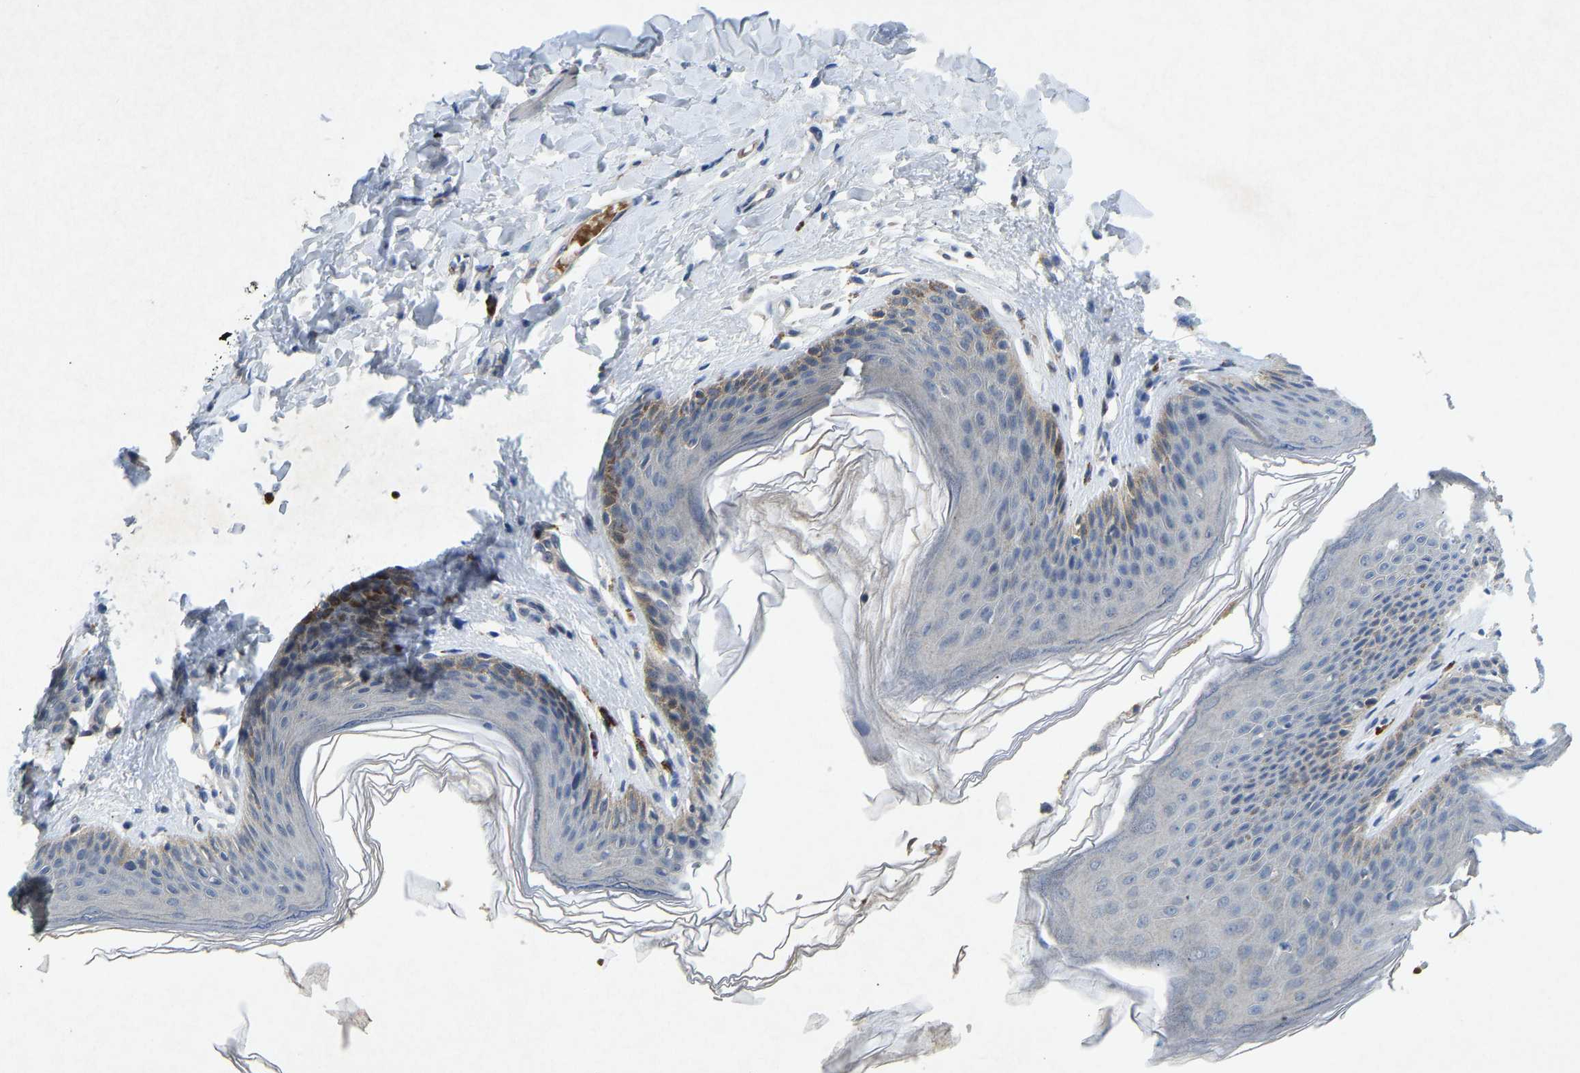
{"staining": {"intensity": "moderate", "quantity": "<25%", "location": "cytoplasmic/membranous"}, "tissue": "skin", "cell_type": "Epidermal cells", "image_type": "normal", "snomed": [{"axis": "morphology", "description": "Normal tissue, NOS"}, {"axis": "topography", "description": "Vulva"}], "caption": "Immunohistochemistry micrograph of normal human skin stained for a protein (brown), which shows low levels of moderate cytoplasmic/membranous staining in about <25% of epidermal cells.", "gene": "PDE7A", "patient": {"sex": "female", "age": 66}}